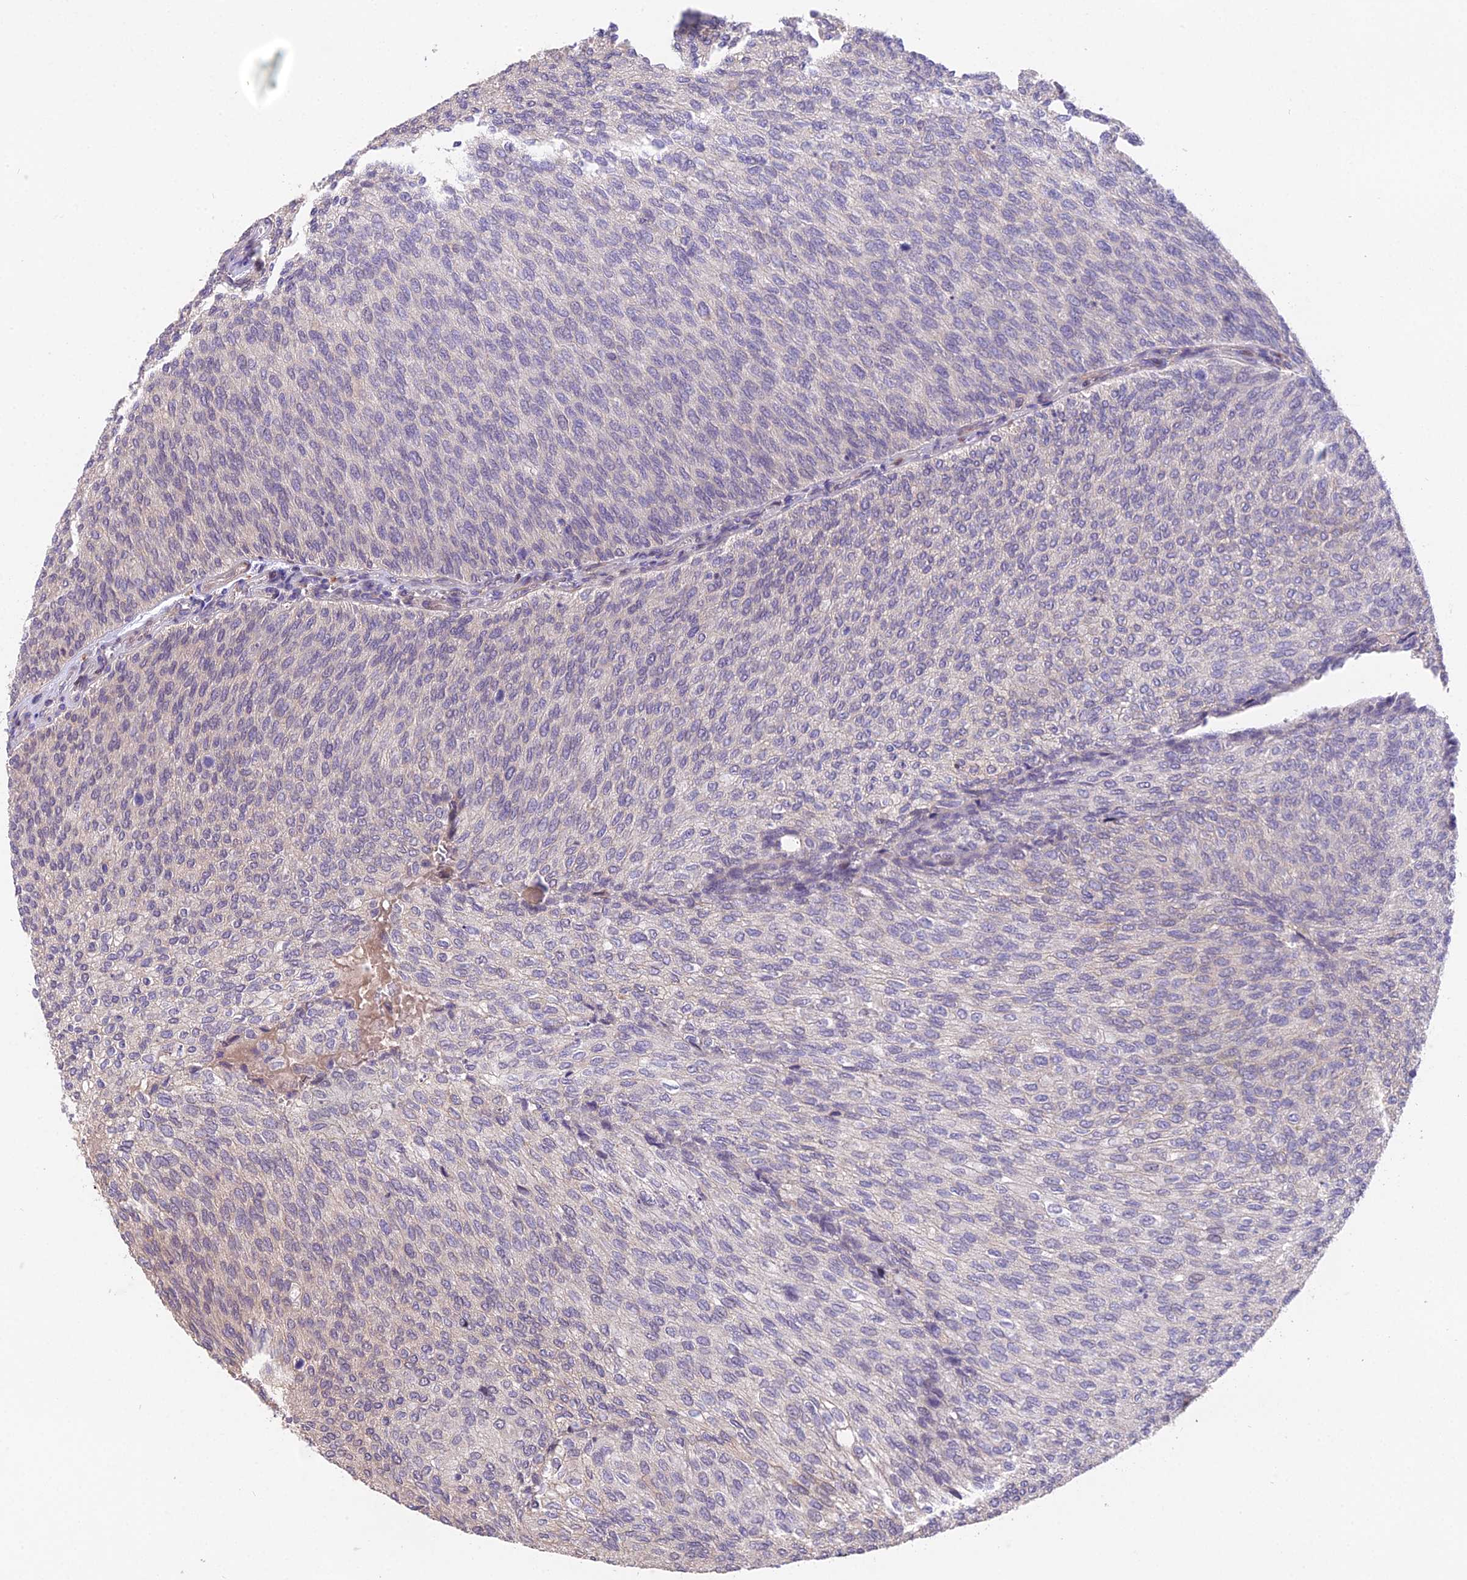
{"staining": {"intensity": "negative", "quantity": "none", "location": "none"}, "tissue": "urothelial cancer", "cell_type": "Tumor cells", "image_type": "cancer", "snomed": [{"axis": "morphology", "description": "Urothelial carcinoma, Low grade"}, {"axis": "topography", "description": "Urinary bladder"}], "caption": "Tumor cells are negative for protein expression in human urothelial carcinoma (low-grade). The staining was performed using DAB (3,3'-diaminobenzidine) to visualize the protein expression in brown, while the nuclei were stained in blue with hematoxylin (Magnification: 20x).", "gene": "PUS10", "patient": {"sex": "female", "age": 79}}